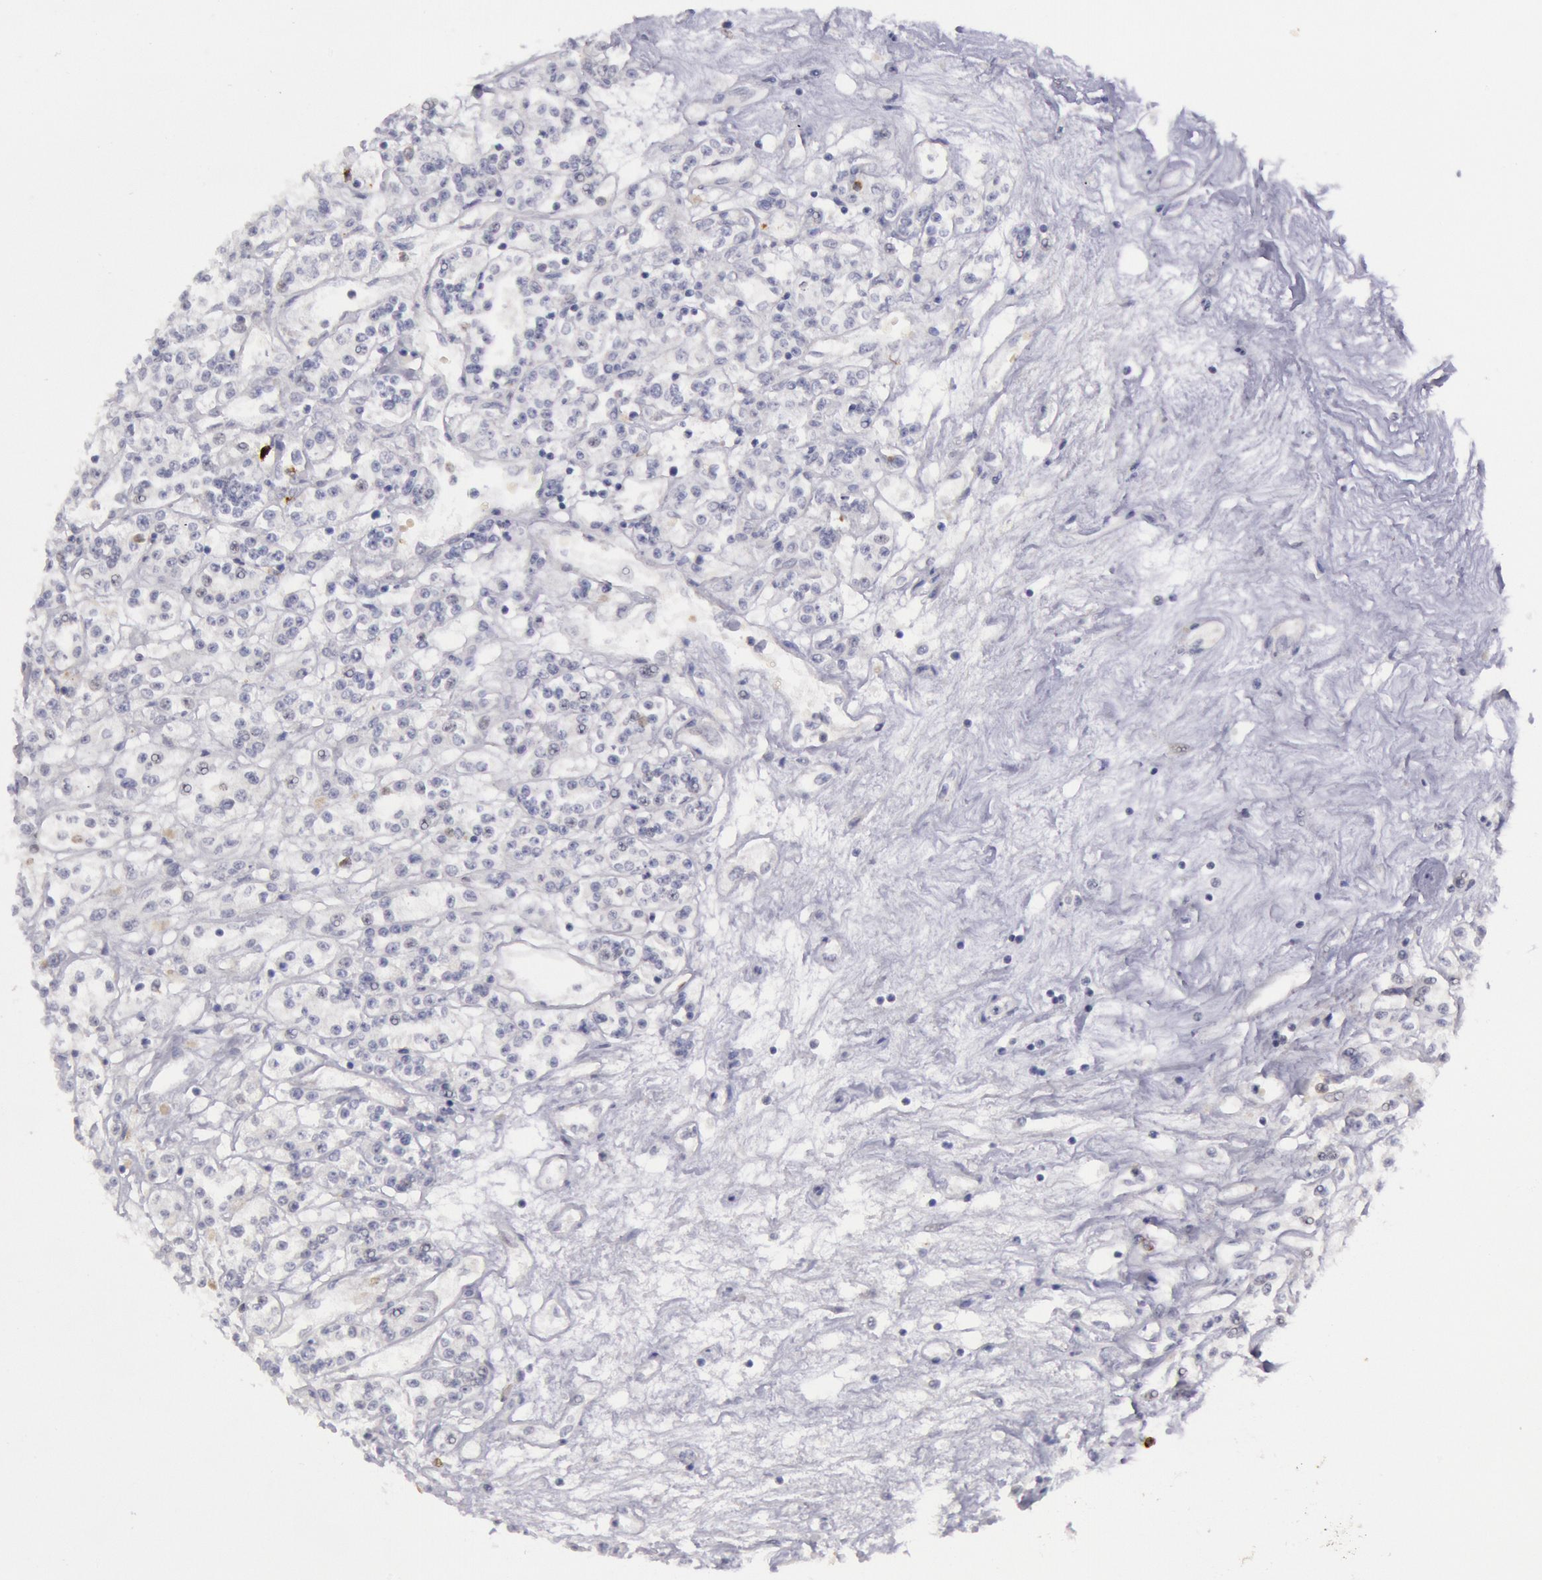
{"staining": {"intensity": "negative", "quantity": "none", "location": "none"}, "tissue": "renal cancer", "cell_type": "Tumor cells", "image_type": "cancer", "snomed": [{"axis": "morphology", "description": "Adenocarcinoma, NOS"}, {"axis": "topography", "description": "Kidney"}], "caption": "Tumor cells show no significant protein positivity in renal adenocarcinoma.", "gene": "KDM6A", "patient": {"sex": "female", "age": 76}}